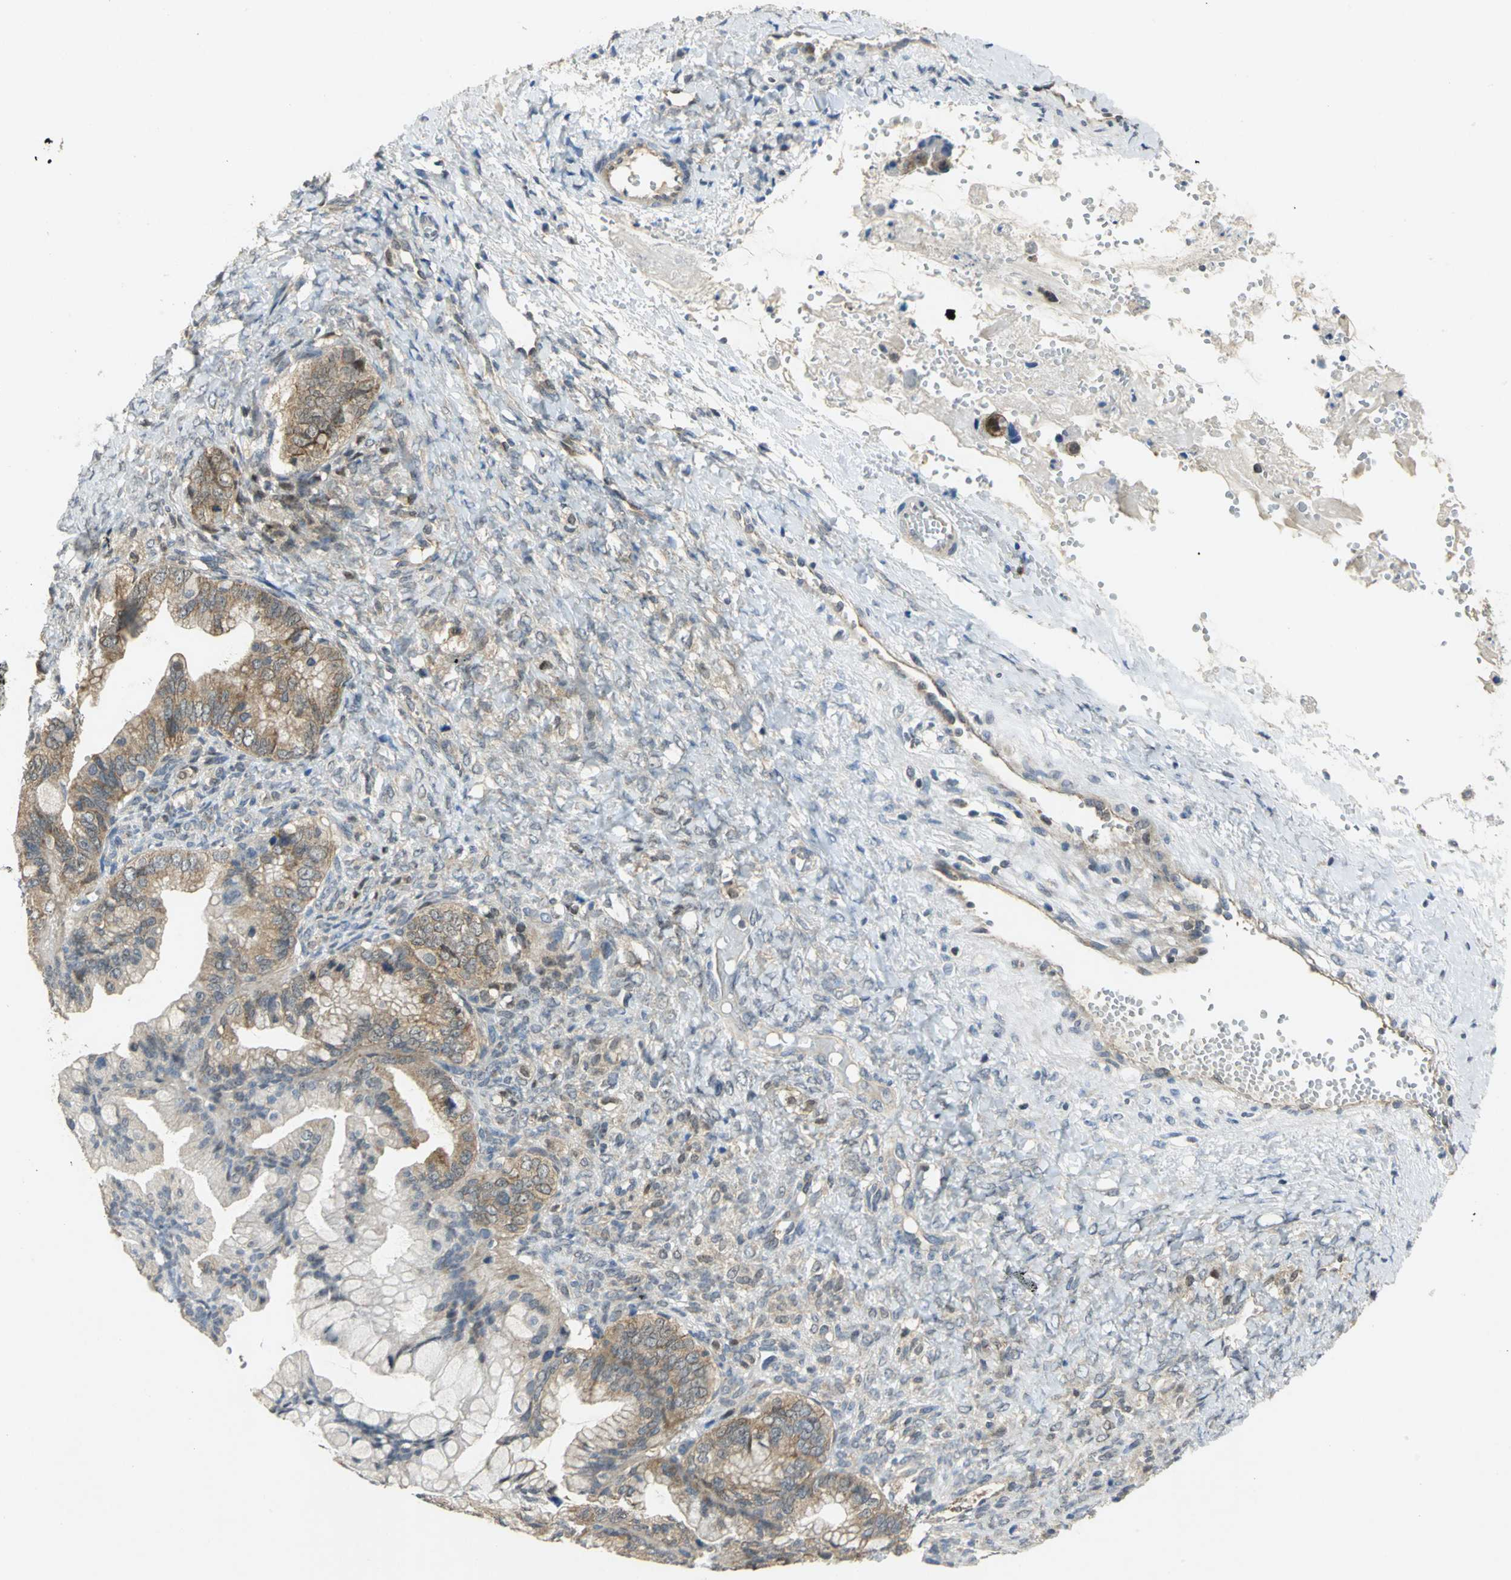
{"staining": {"intensity": "moderate", "quantity": "25%-75%", "location": "cytoplasmic/membranous"}, "tissue": "ovarian cancer", "cell_type": "Tumor cells", "image_type": "cancer", "snomed": [{"axis": "morphology", "description": "Cystadenocarcinoma, mucinous, NOS"}, {"axis": "topography", "description": "Ovary"}], "caption": "This is a micrograph of immunohistochemistry staining of ovarian mucinous cystadenocarcinoma, which shows moderate expression in the cytoplasmic/membranous of tumor cells.", "gene": "PPIA", "patient": {"sex": "female", "age": 36}}